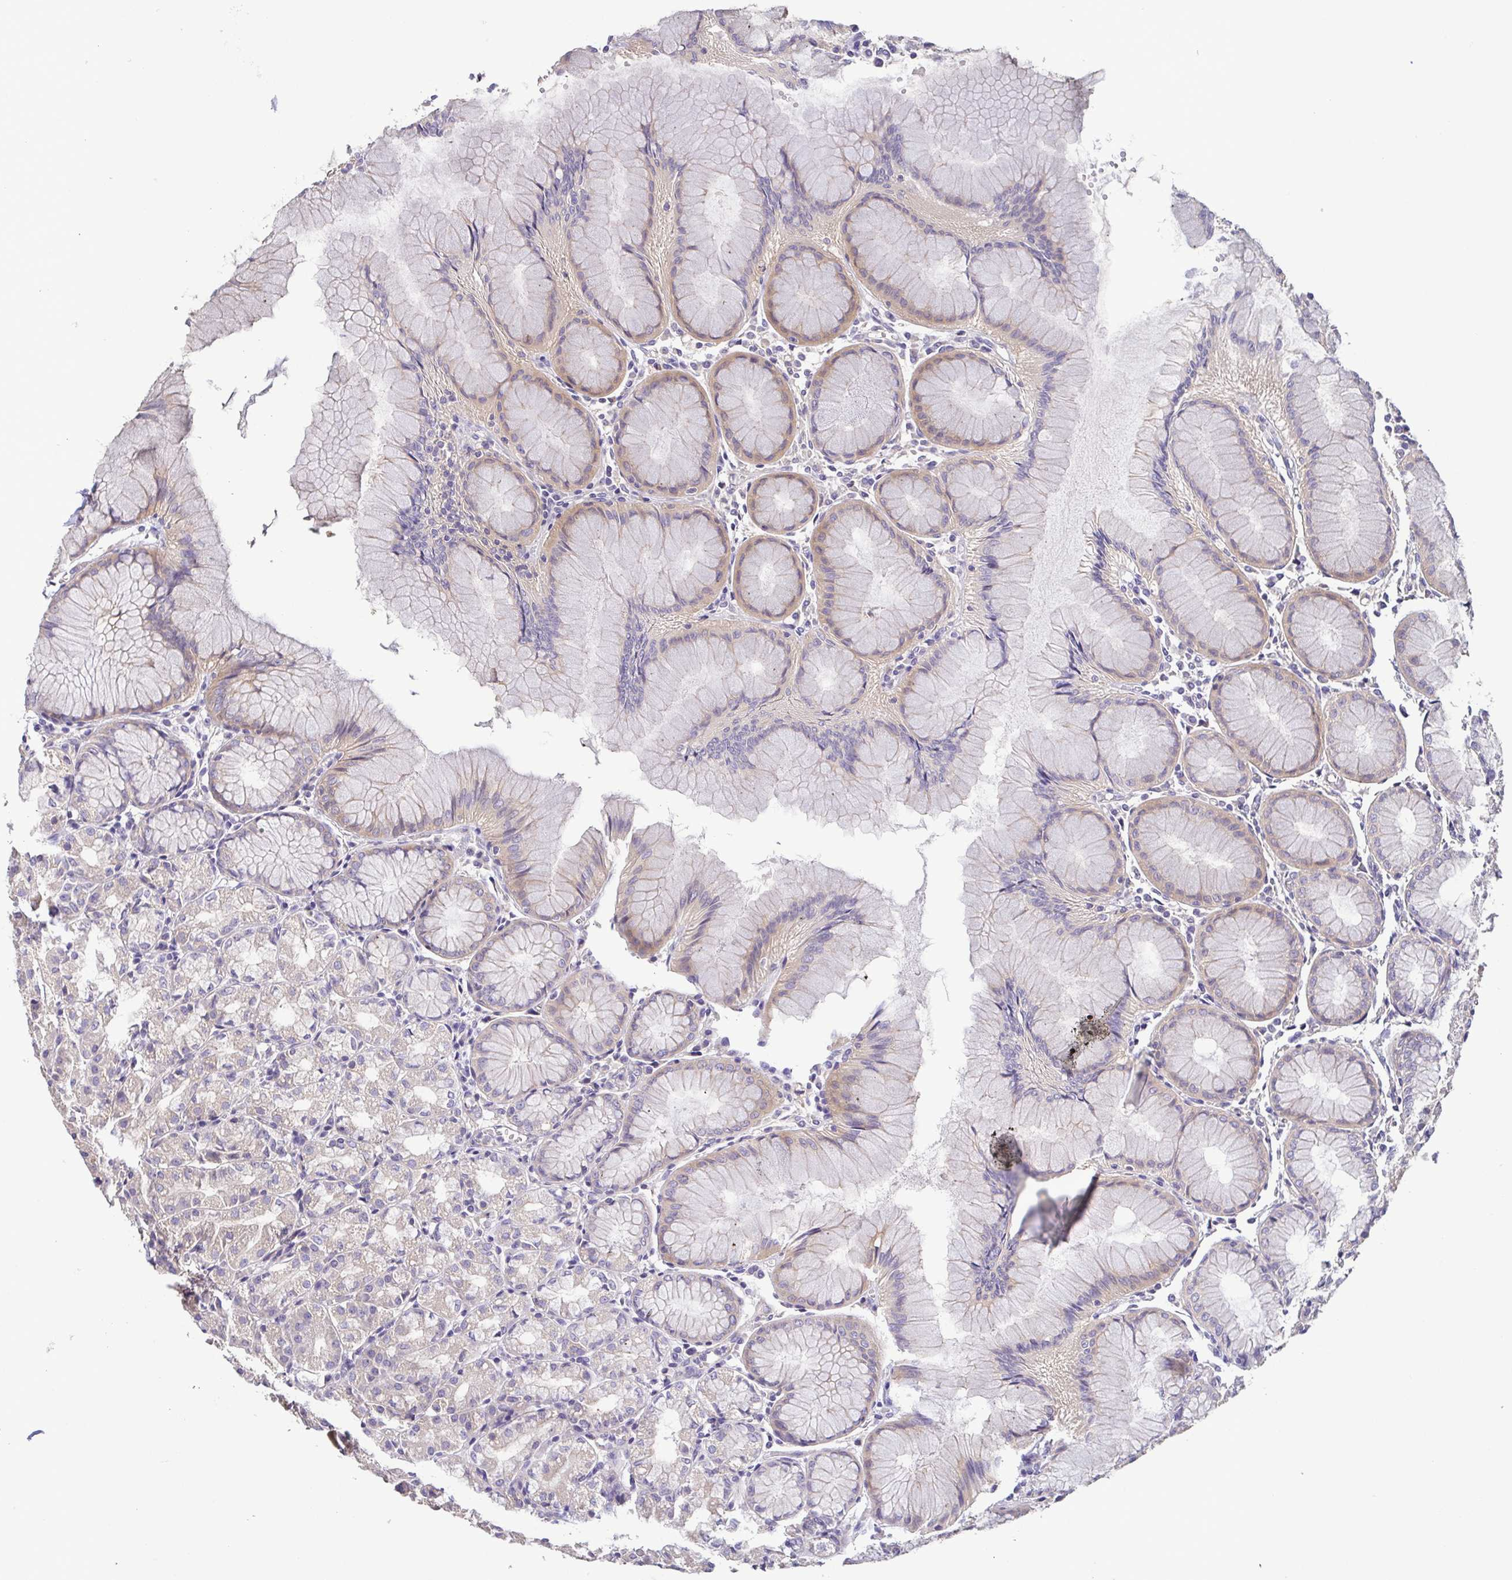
{"staining": {"intensity": "weak", "quantity": "25%-75%", "location": "cytoplasmic/membranous"}, "tissue": "stomach", "cell_type": "Glandular cells", "image_type": "normal", "snomed": [{"axis": "morphology", "description": "Normal tissue, NOS"}, {"axis": "topography", "description": "Stomach"}], "caption": "Immunohistochemistry of unremarkable stomach reveals low levels of weak cytoplasmic/membranous staining in about 25%-75% of glandular cells. The staining was performed using DAB (3,3'-diaminobenzidine) to visualize the protein expression in brown, while the nuclei were stained in blue with hematoxylin (Magnification: 20x).", "gene": "LMF2", "patient": {"sex": "female", "age": 57}}